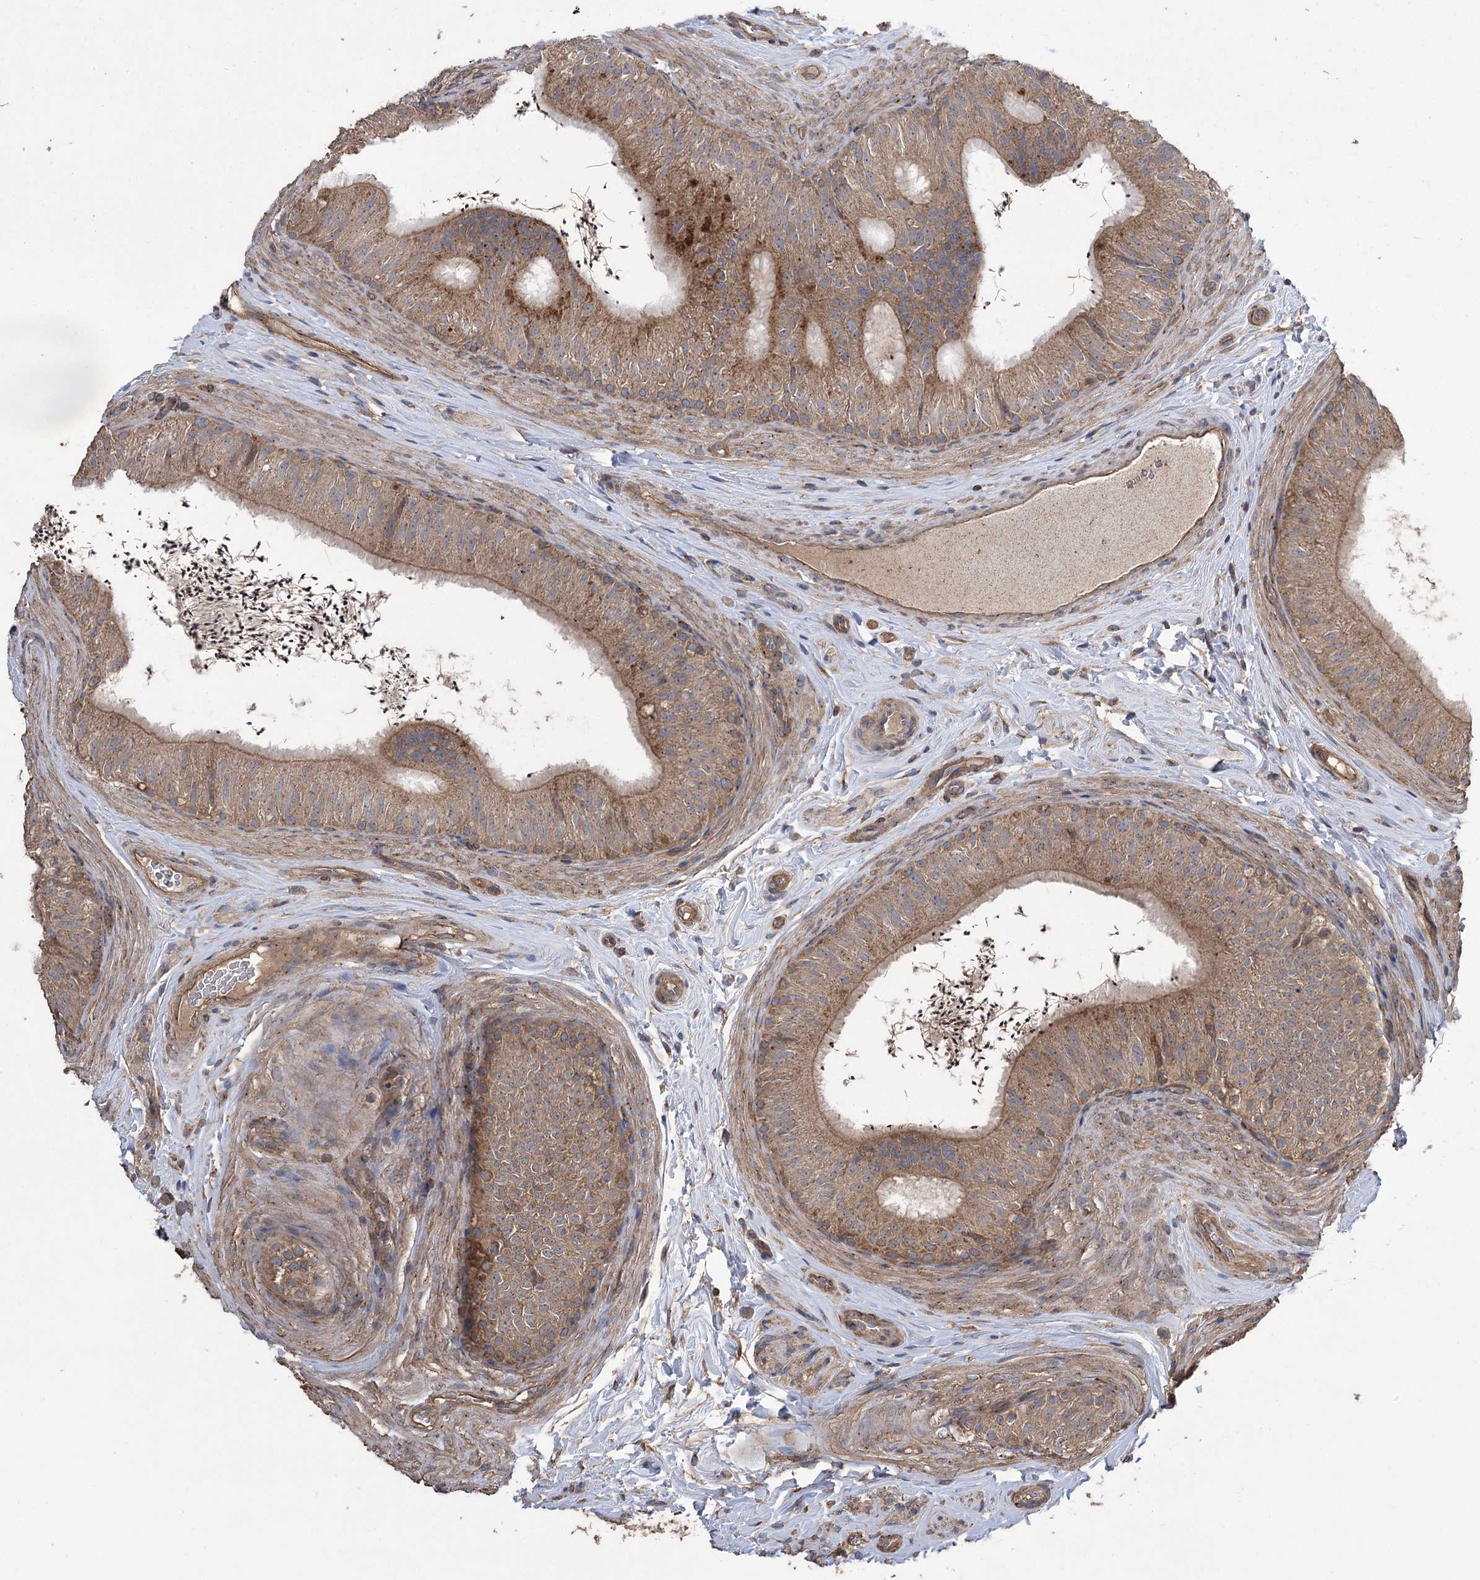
{"staining": {"intensity": "moderate", "quantity": ">75%", "location": "cytoplasmic/membranous"}, "tissue": "epididymis", "cell_type": "Glandular cells", "image_type": "normal", "snomed": [{"axis": "morphology", "description": "Normal tissue, NOS"}, {"axis": "topography", "description": "Epididymis"}], "caption": "Human epididymis stained with a brown dye demonstrates moderate cytoplasmic/membranous positive expression in approximately >75% of glandular cells.", "gene": "PRSS53", "patient": {"sex": "male", "age": 46}}